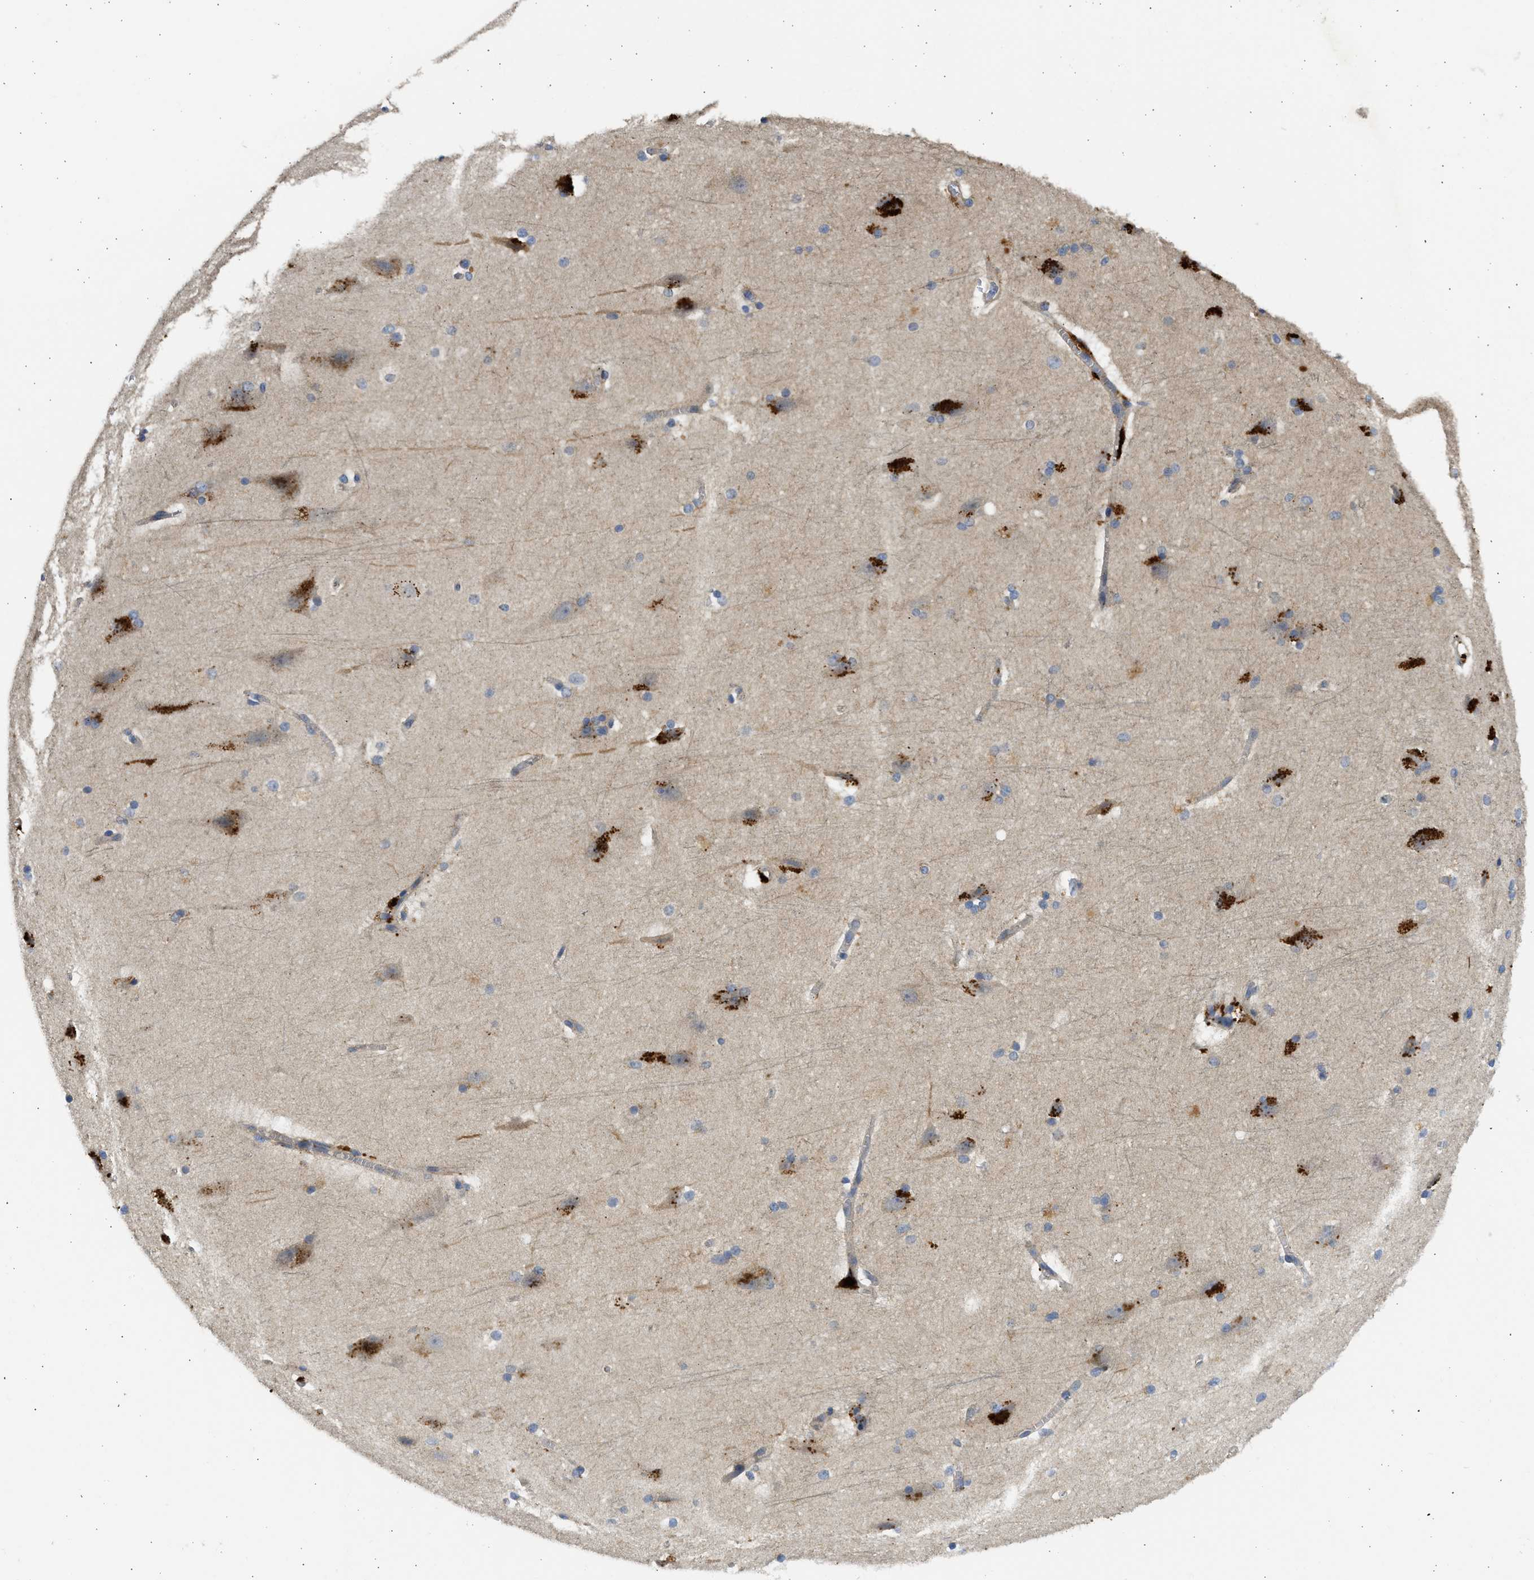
{"staining": {"intensity": "moderate", "quantity": "25%-75%", "location": "cytoplasmic/membranous"}, "tissue": "cerebral cortex", "cell_type": "Endothelial cells", "image_type": "normal", "snomed": [{"axis": "morphology", "description": "Normal tissue, NOS"}, {"axis": "topography", "description": "Cerebral cortex"}, {"axis": "topography", "description": "Hippocampus"}], "caption": "A brown stain shows moderate cytoplasmic/membranous expression of a protein in endothelial cells of normal human cerebral cortex. (DAB IHC with brightfield microscopy, high magnification).", "gene": "CSRNP2", "patient": {"sex": "female", "age": 19}}